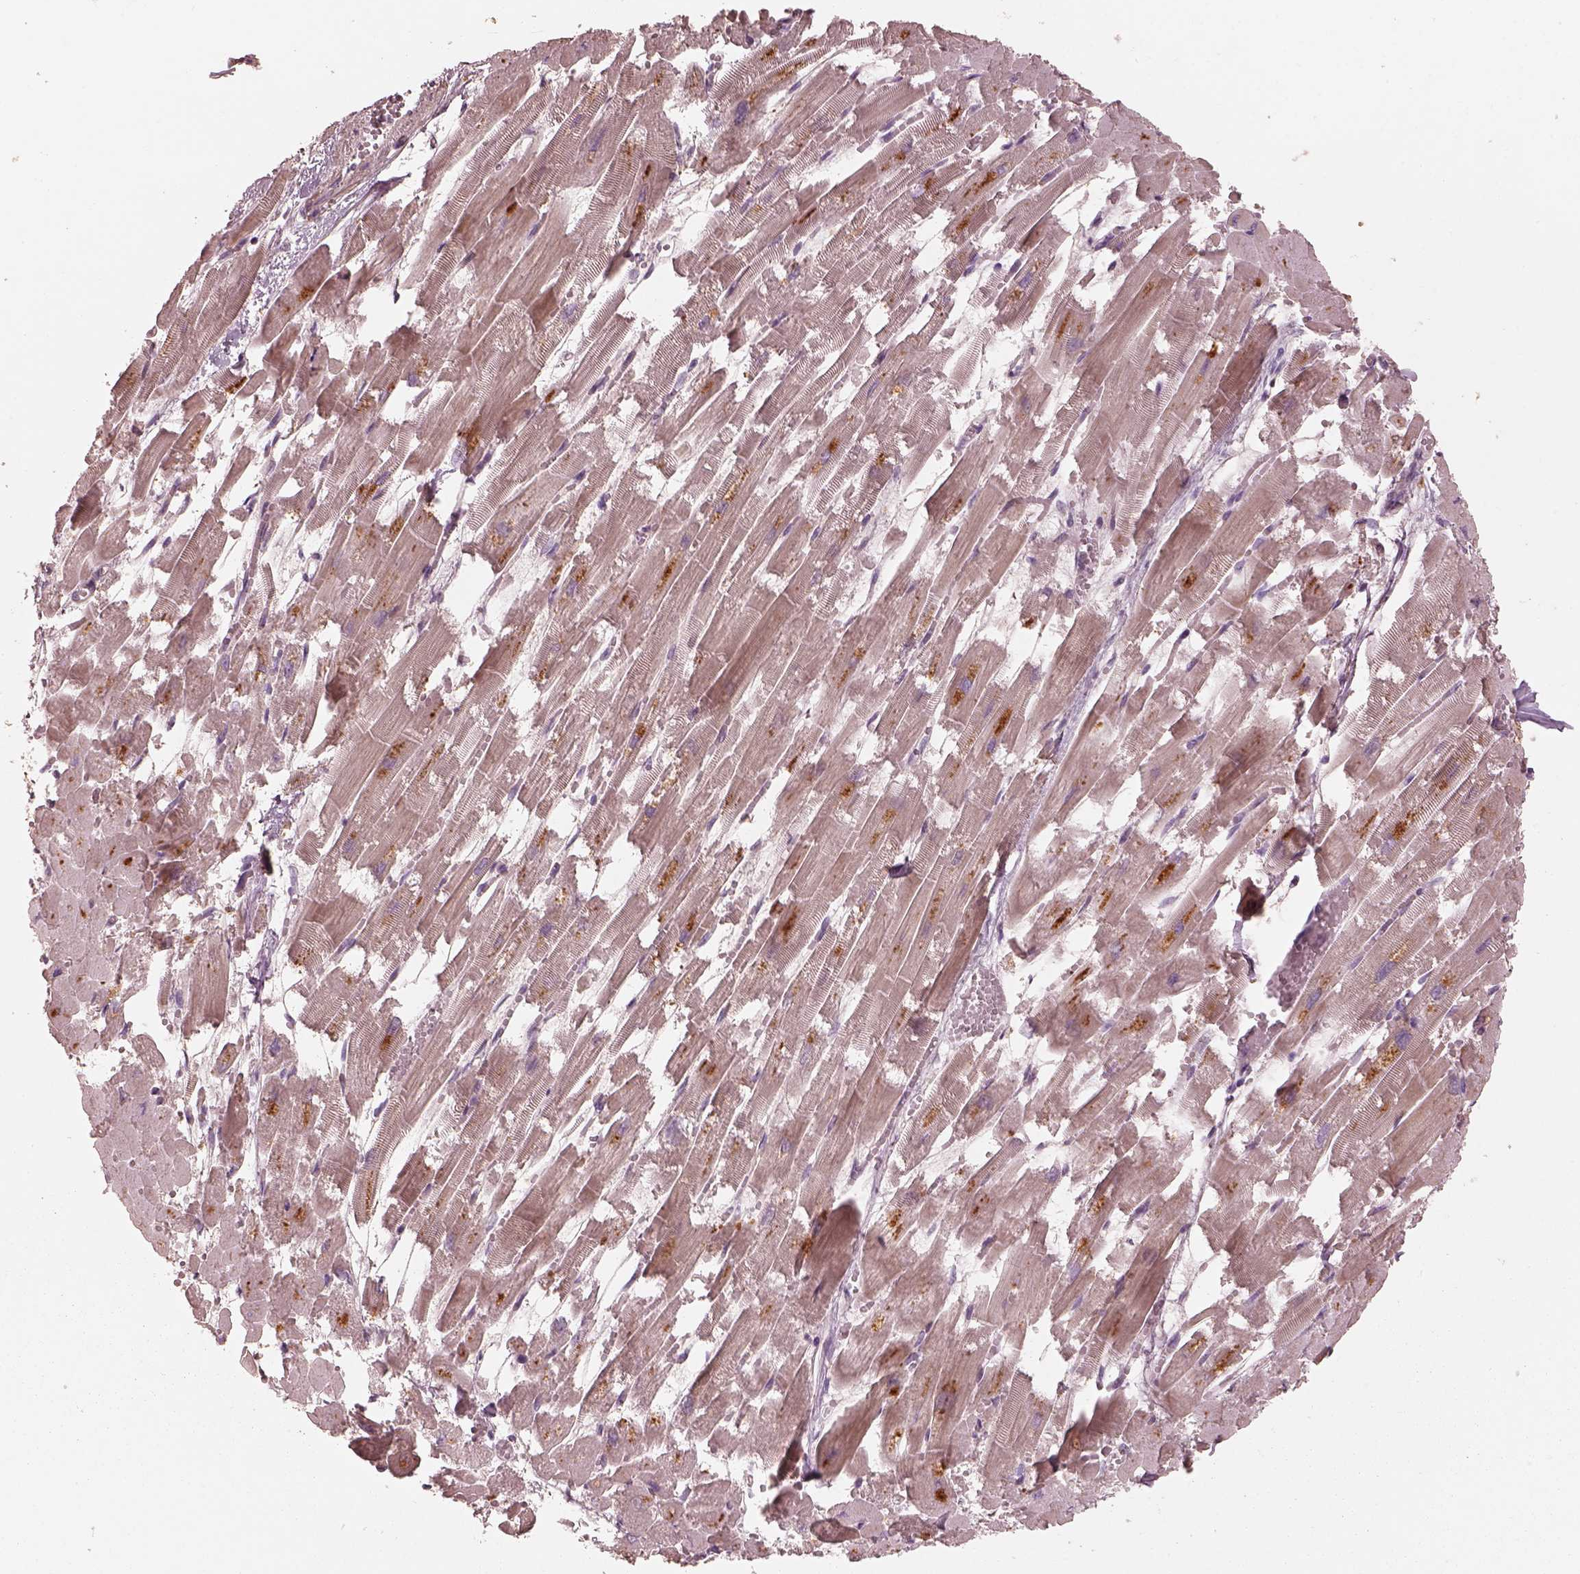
{"staining": {"intensity": "weak", "quantity": "<25%", "location": "cytoplasmic/membranous"}, "tissue": "heart muscle", "cell_type": "Cardiomyocytes", "image_type": "normal", "snomed": [{"axis": "morphology", "description": "Normal tissue, NOS"}, {"axis": "topography", "description": "Heart"}], "caption": "The image shows no significant positivity in cardiomyocytes of heart muscle. (Stains: DAB (3,3'-diaminobenzidine) IHC with hematoxylin counter stain, Microscopy: brightfield microscopy at high magnification).", "gene": "SLC25A46", "patient": {"sex": "female", "age": 52}}